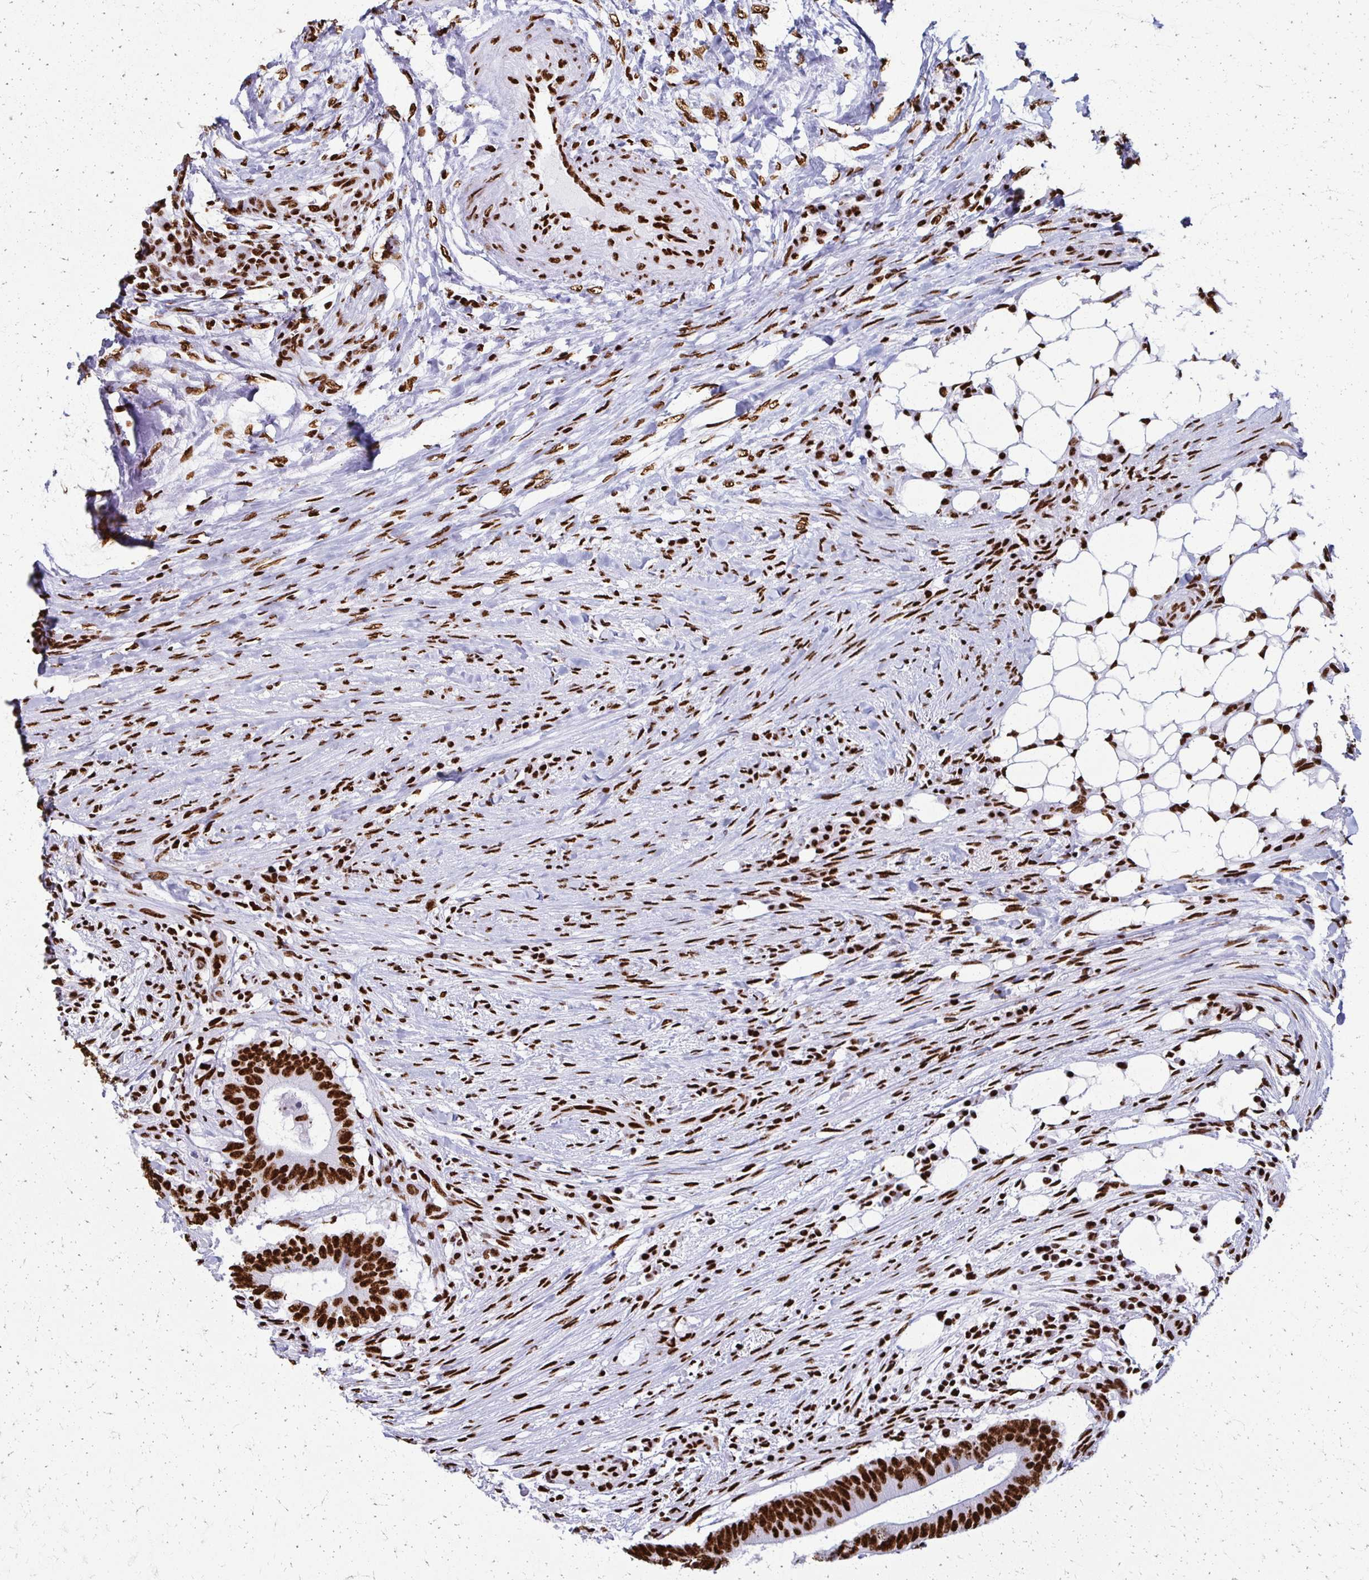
{"staining": {"intensity": "strong", "quantity": ">75%", "location": "nuclear"}, "tissue": "colorectal cancer", "cell_type": "Tumor cells", "image_type": "cancer", "snomed": [{"axis": "morphology", "description": "Adenocarcinoma, NOS"}, {"axis": "topography", "description": "Colon"}], "caption": "Human colorectal adenocarcinoma stained with a brown dye reveals strong nuclear positive expression in about >75% of tumor cells.", "gene": "NONO", "patient": {"sex": "female", "age": 43}}